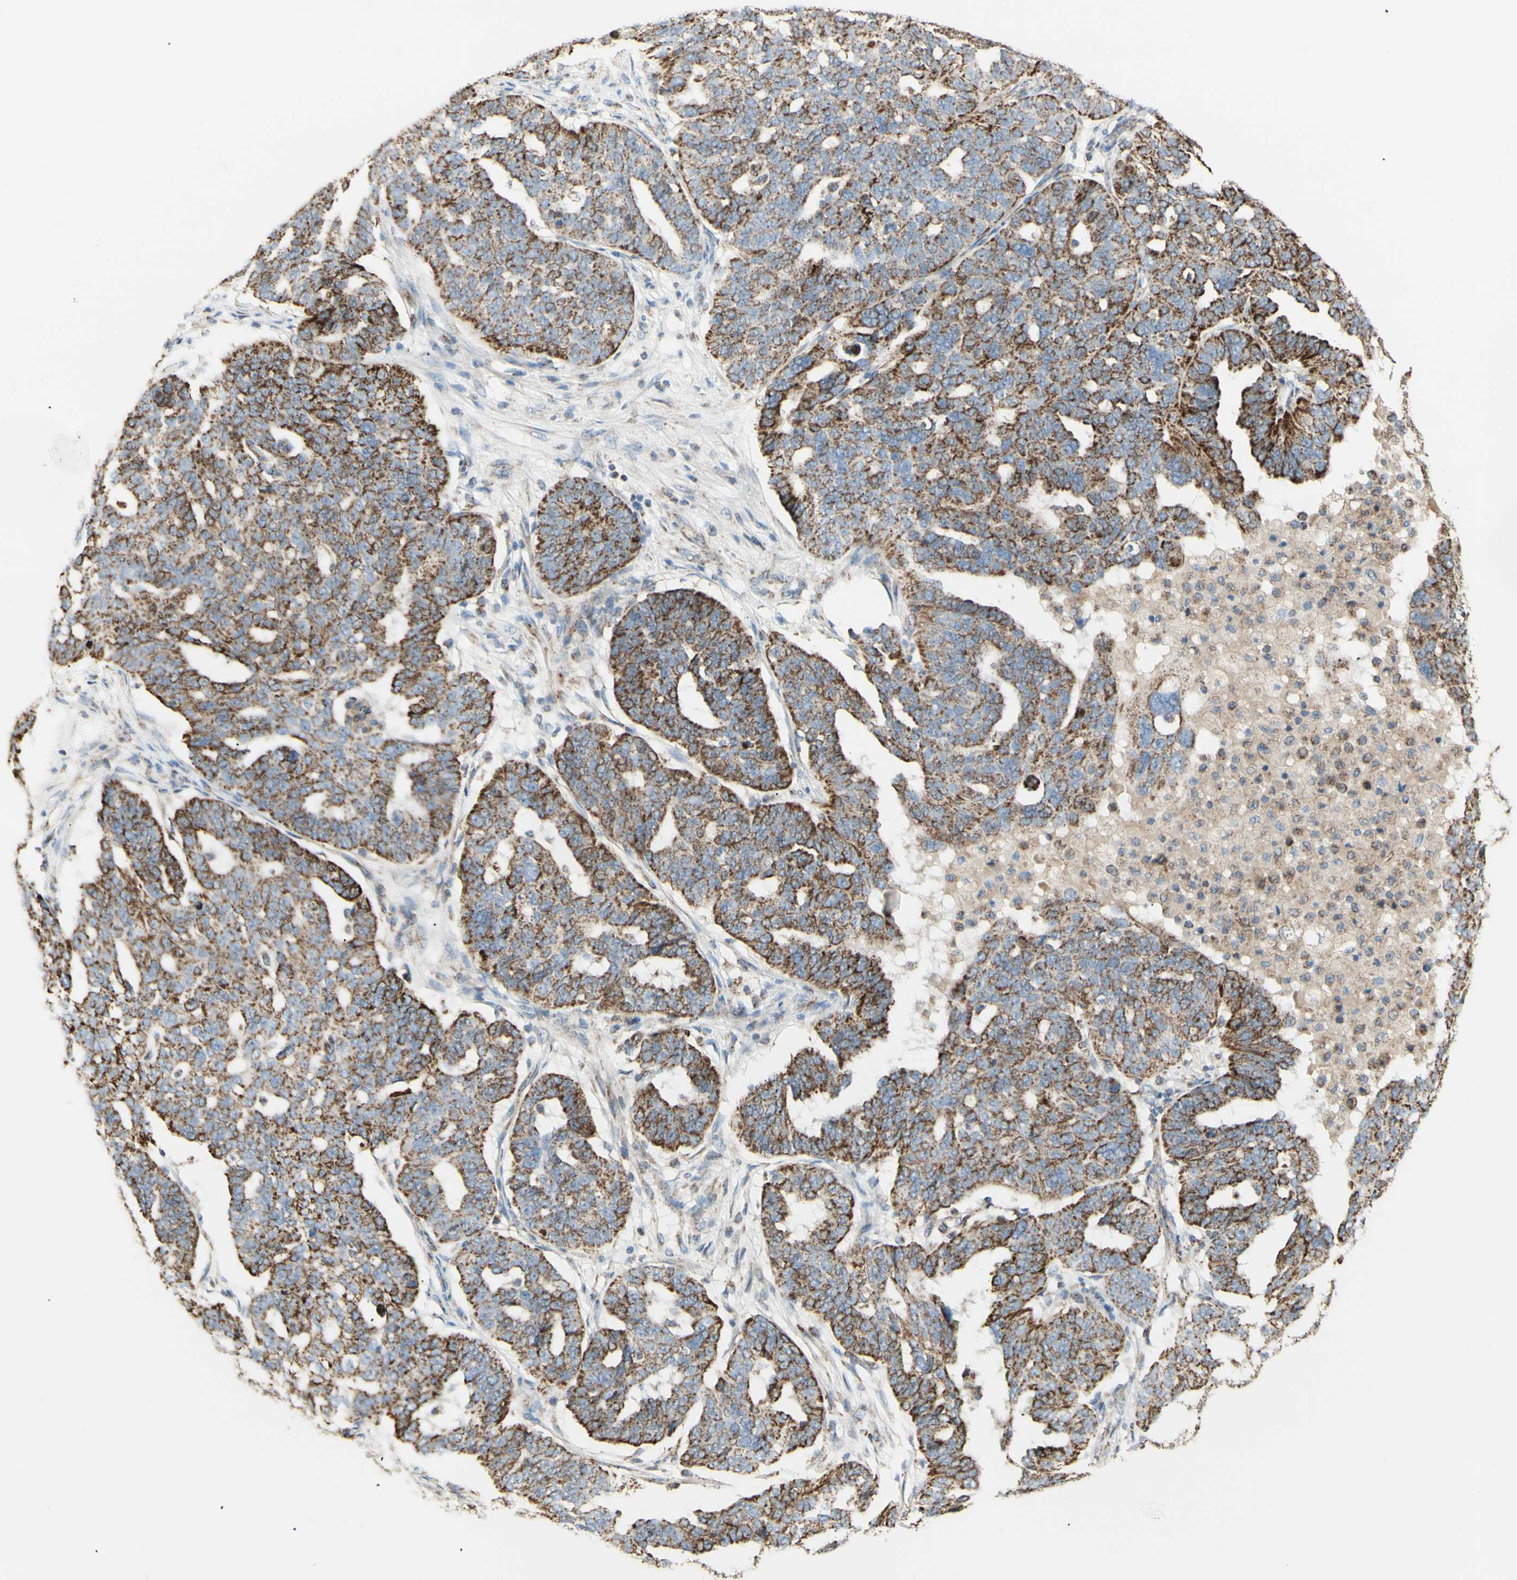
{"staining": {"intensity": "moderate", "quantity": ">75%", "location": "cytoplasmic/membranous"}, "tissue": "ovarian cancer", "cell_type": "Tumor cells", "image_type": "cancer", "snomed": [{"axis": "morphology", "description": "Cystadenocarcinoma, serous, NOS"}, {"axis": "topography", "description": "Ovary"}], "caption": "A brown stain labels moderate cytoplasmic/membranous positivity of a protein in human ovarian cancer tumor cells.", "gene": "LETM1", "patient": {"sex": "female", "age": 59}}